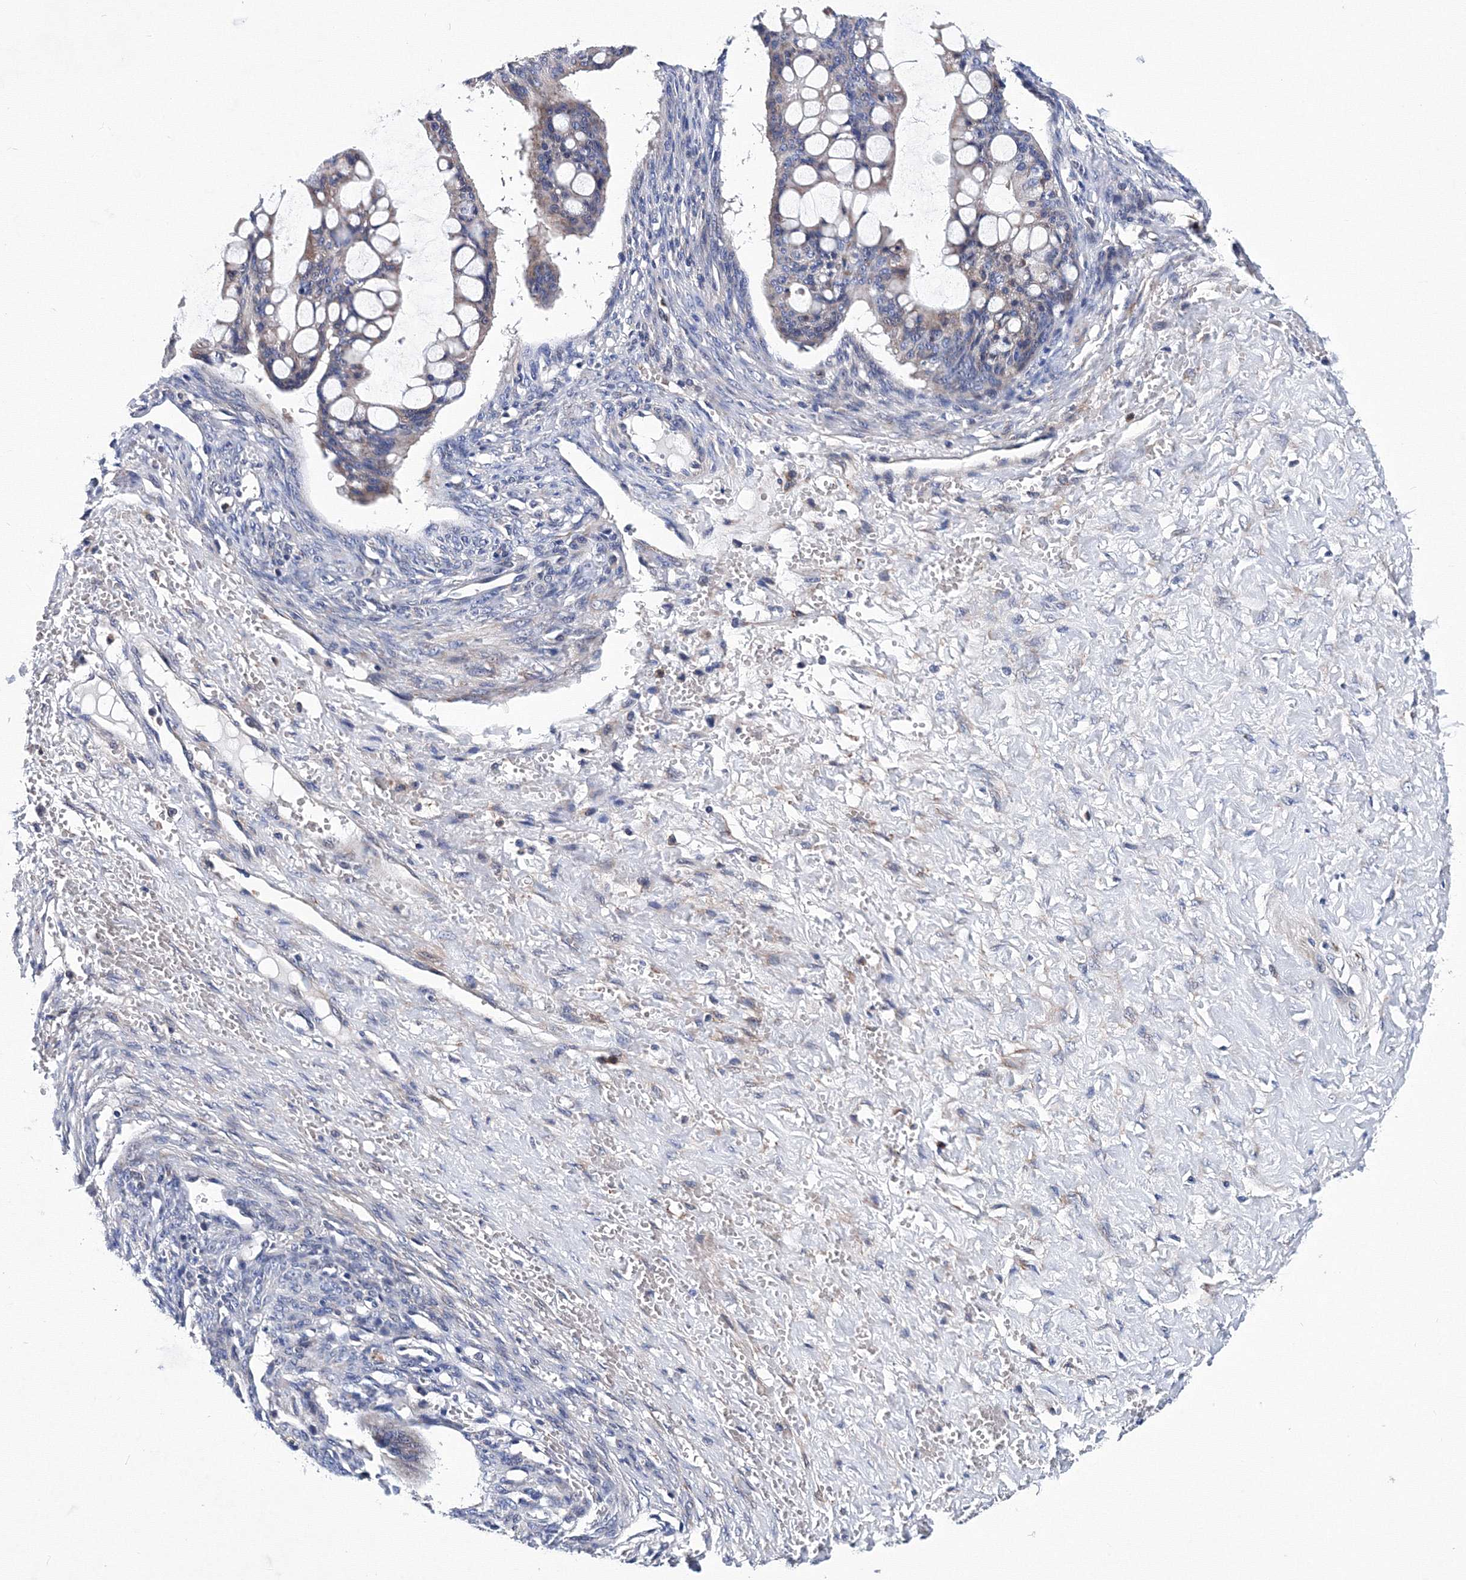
{"staining": {"intensity": "negative", "quantity": "none", "location": "none"}, "tissue": "ovarian cancer", "cell_type": "Tumor cells", "image_type": "cancer", "snomed": [{"axis": "morphology", "description": "Cystadenocarcinoma, mucinous, NOS"}, {"axis": "topography", "description": "Ovary"}], "caption": "Immunohistochemistry (IHC) image of human mucinous cystadenocarcinoma (ovarian) stained for a protein (brown), which reveals no expression in tumor cells. (DAB (3,3'-diaminobenzidine) immunohistochemistry, high magnification).", "gene": "TRPM2", "patient": {"sex": "female", "age": 73}}